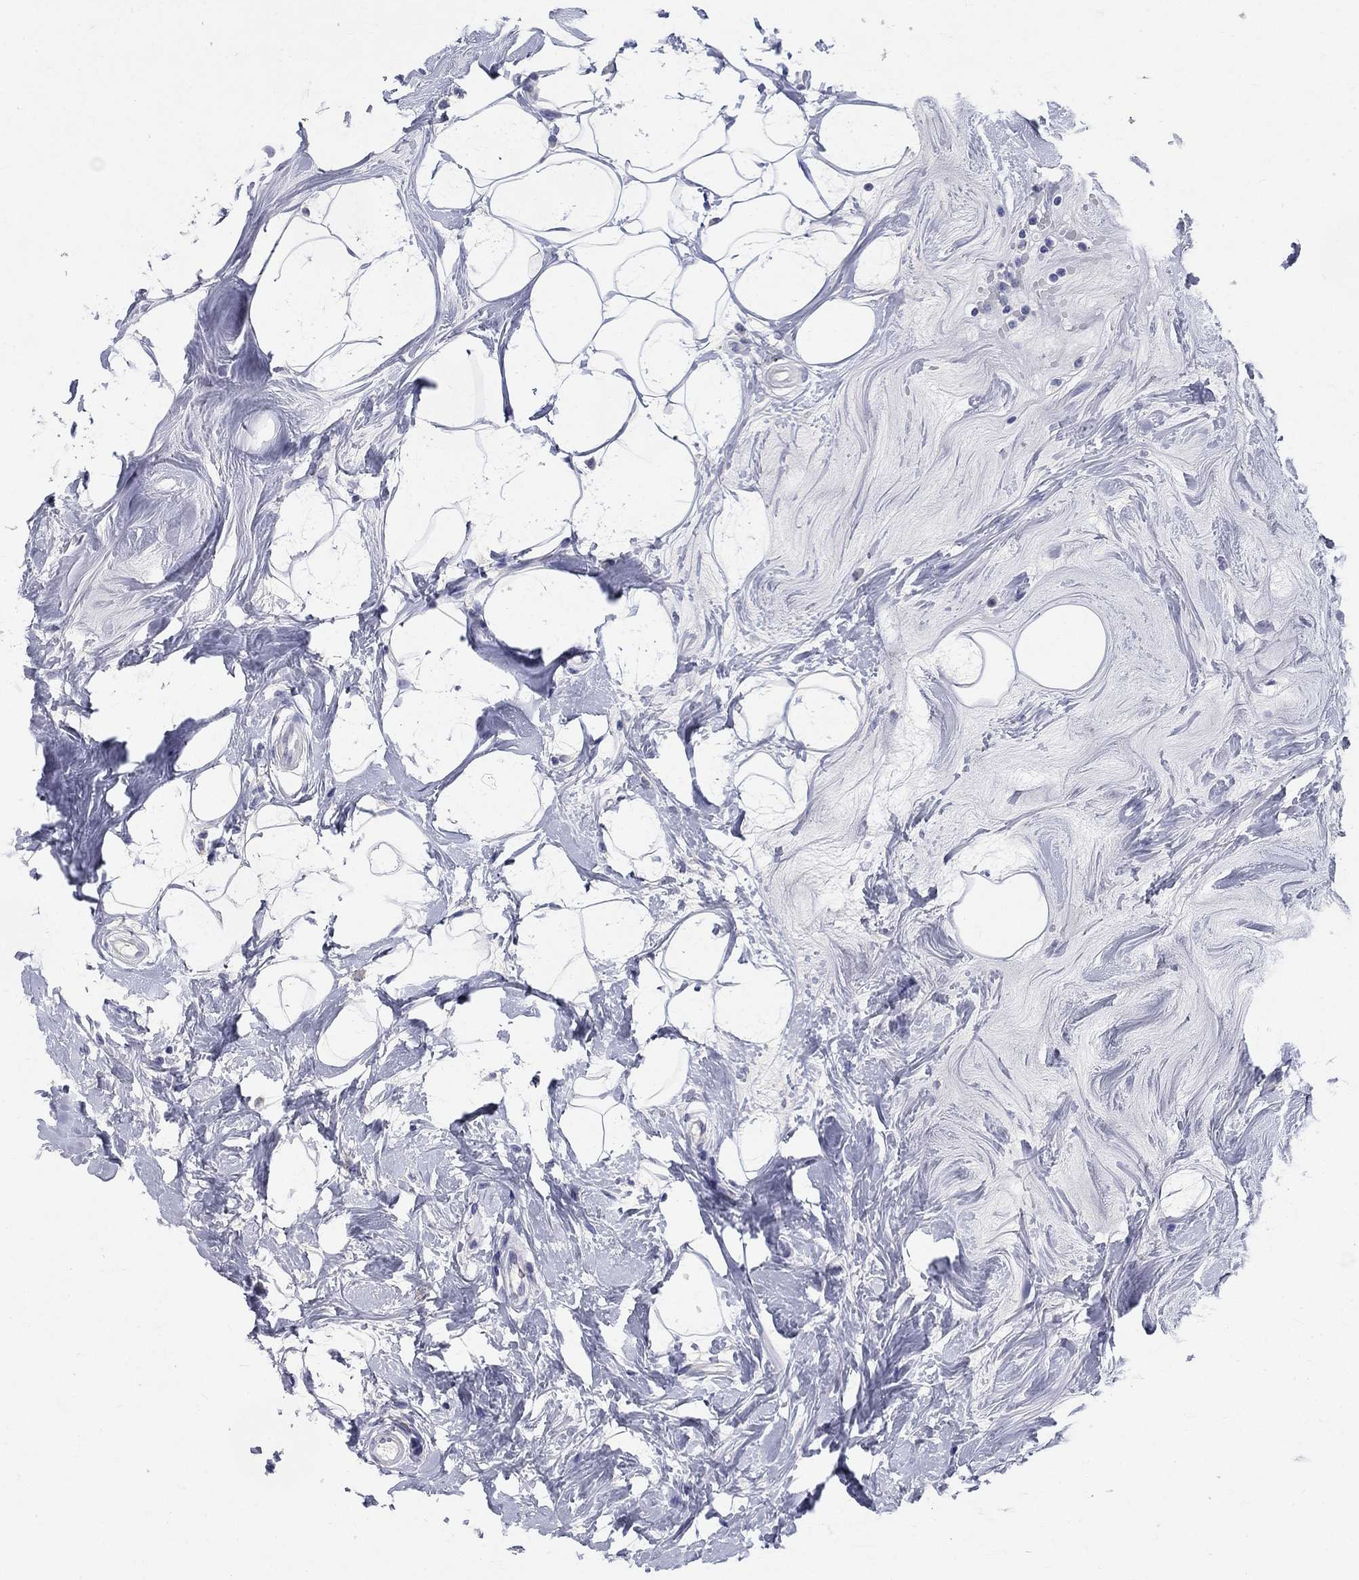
{"staining": {"intensity": "negative", "quantity": "none", "location": "none"}, "tissue": "breast cancer", "cell_type": "Tumor cells", "image_type": "cancer", "snomed": [{"axis": "morphology", "description": "Duct carcinoma"}, {"axis": "topography", "description": "Breast"}], "caption": "DAB (3,3'-diaminobenzidine) immunohistochemical staining of invasive ductal carcinoma (breast) demonstrates no significant staining in tumor cells.", "gene": "ELAVL4", "patient": {"sex": "female", "age": 27}}